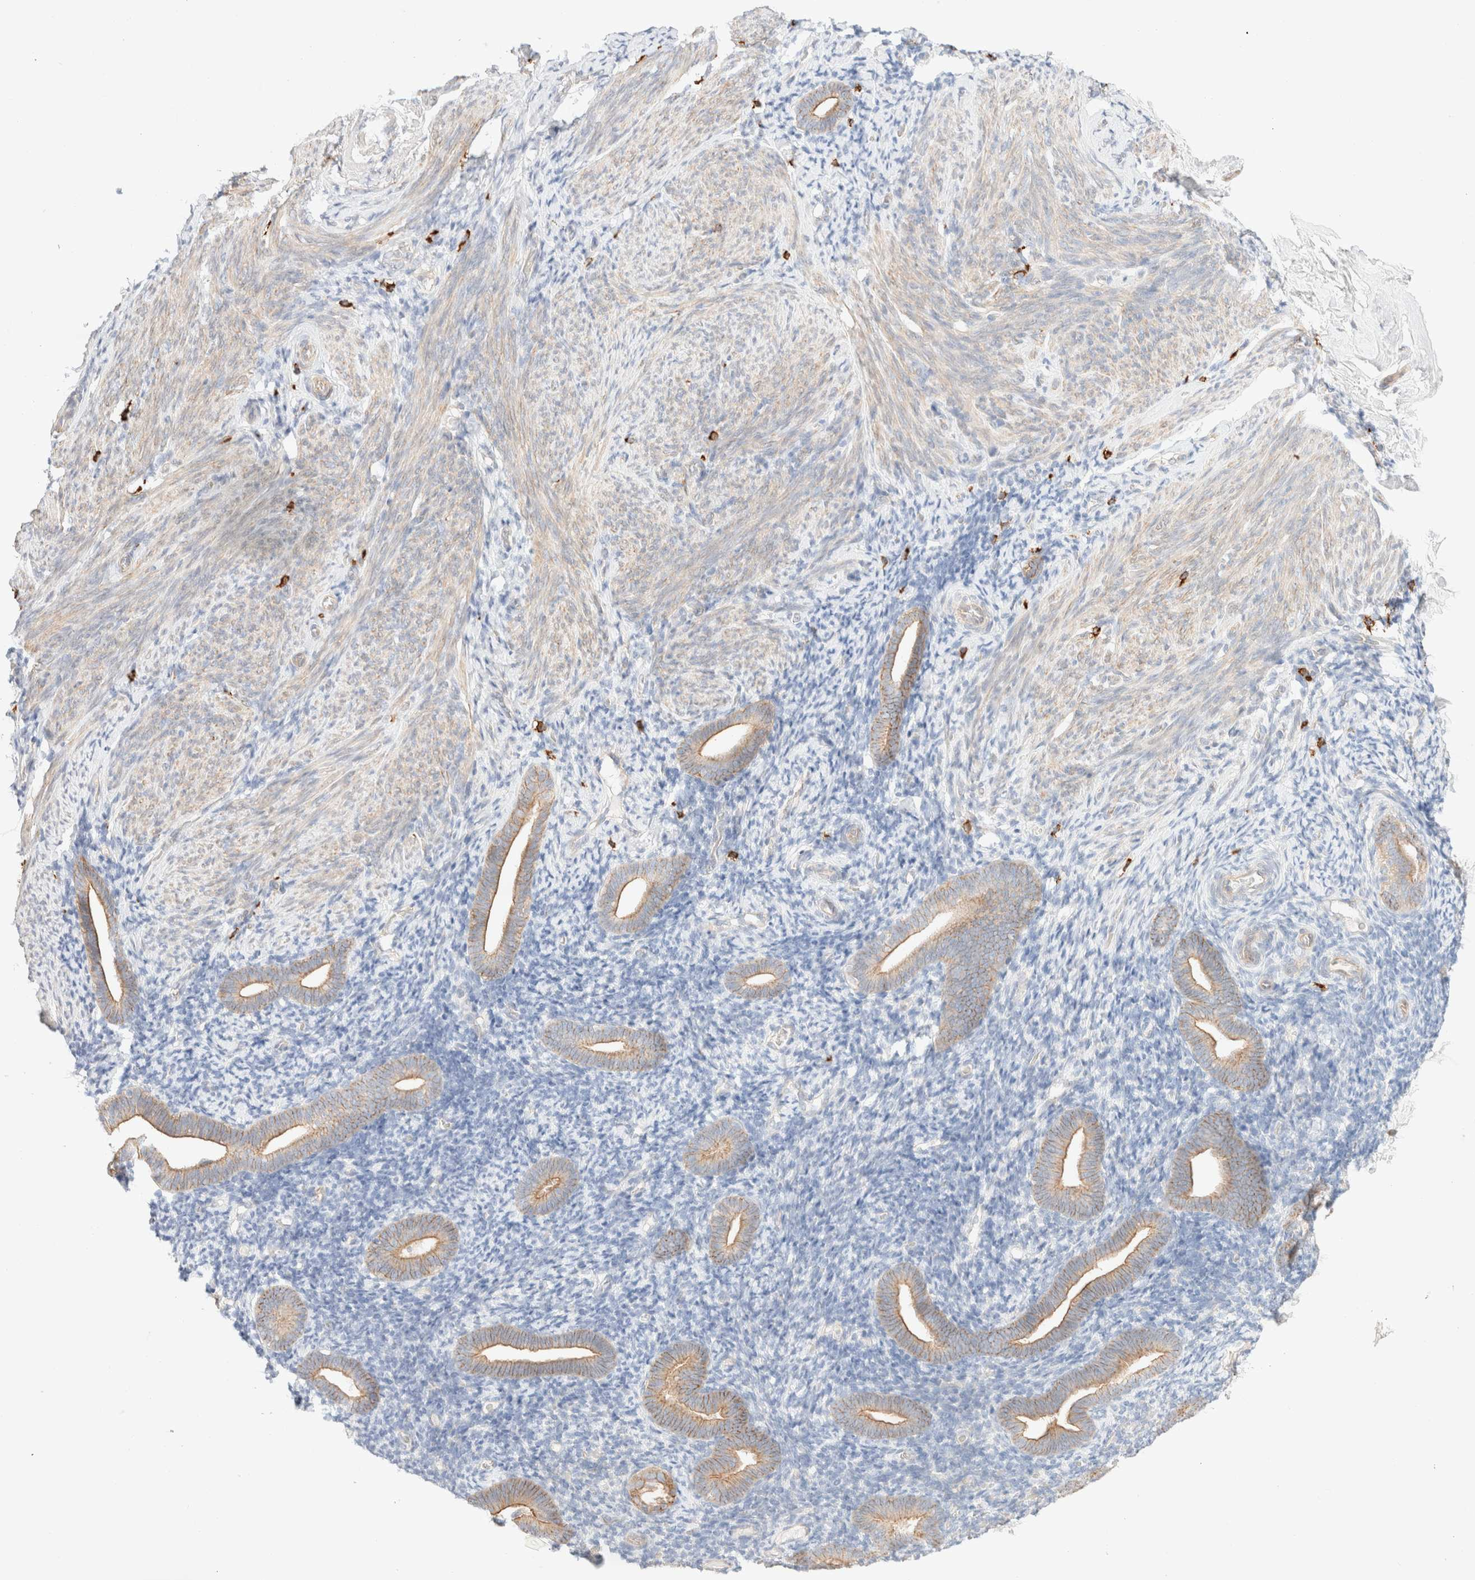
{"staining": {"intensity": "negative", "quantity": "none", "location": "none"}, "tissue": "endometrium", "cell_type": "Cells in endometrial stroma", "image_type": "normal", "snomed": [{"axis": "morphology", "description": "Normal tissue, NOS"}, {"axis": "topography", "description": "Endometrium"}], "caption": "IHC of unremarkable endometrium demonstrates no staining in cells in endometrial stroma. The staining is performed using DAB brown chromogen with nuclei counter-stained in using hematoxylin.", "gene": "NIBAN2", "patient": {"sex": "female", "age": 51}}